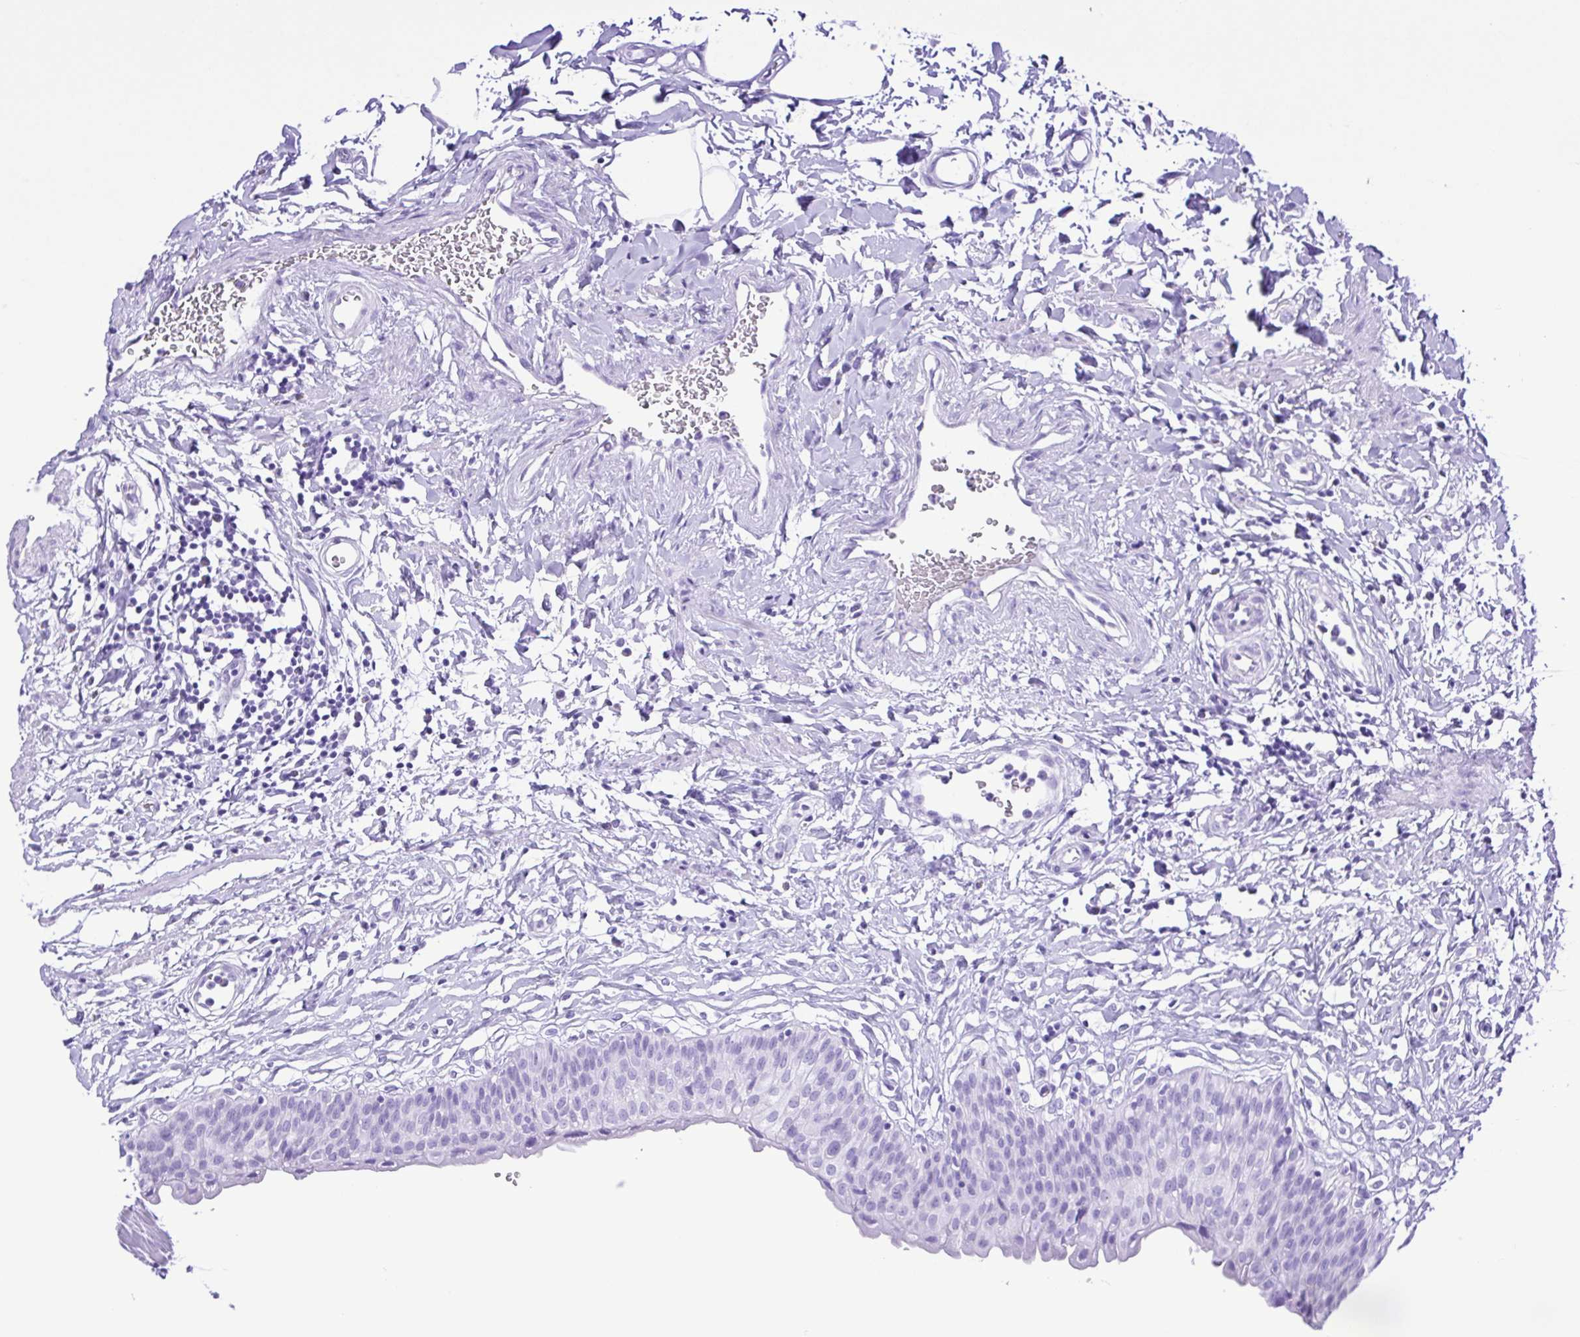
{"staining": {"intensity": "negative", "quantity": "none", "location": "none"}, "tissue": "urinary bladder", "cell_type": "Urothelial cells", "image_type": "normal", "snomed": [{"axis": "morphology", "description": "Normal tissue, NOS"}, {"axis": "topography", "description": "Urinary bladder"}], "caption": "Photomicrograph shows no protein positivity in urothelial cells of normal urinary bladder. (Brightfield microscopy of DAB (3,3'-diaminobenzidine) IHC at high magnification).", "gene": "SYT1", "patient": {"sex": "male", "age": 55}}